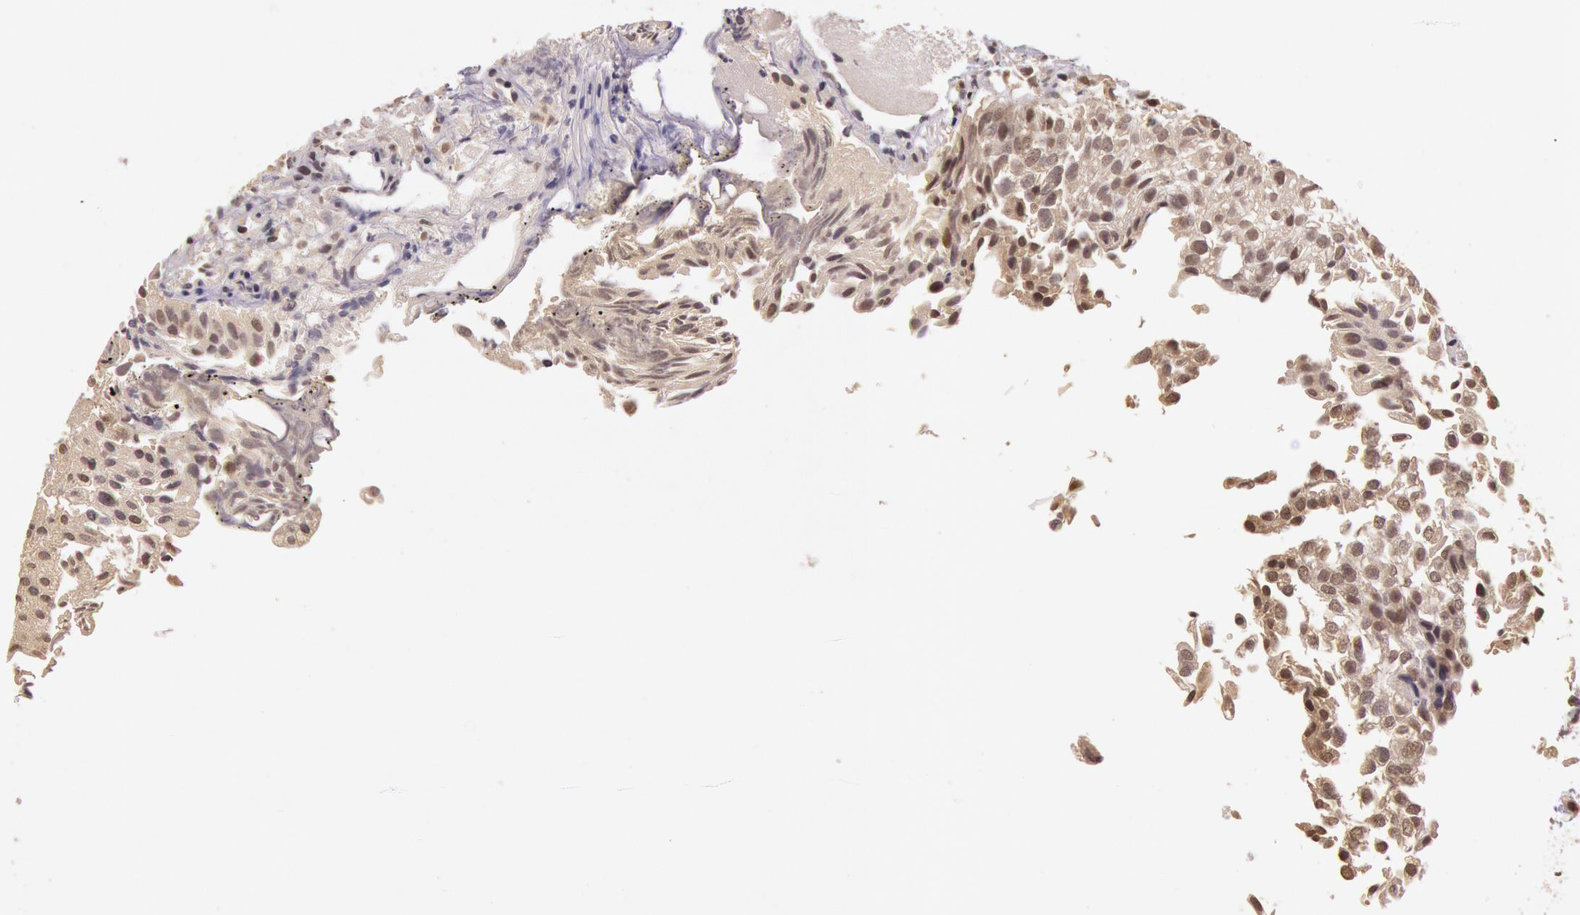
{"staining": {"intensity": "weak", "quantity": "25%-75%", "location": "cytoplasmic/membranous"}, "tissue": "urothelial cancer", "cell_type": "Tumor cells", "image_type": "cancer", "snomed": [{"axis": "morphology", "description": "Urothelial carcinoma, Low grade"}, {"axis": "topography", "description": "Urinary bladder"}], "caption": "Immunohistochemical staining of urothelial cancer shows weak cytoplasmic/membranous protein expression in approximately 25%-75% of tumor cells. (Brightfield microscopy of DAB IHC at high magnification).", "gene": "RTL10", "patient": {"sex": "female", "age": 89}}